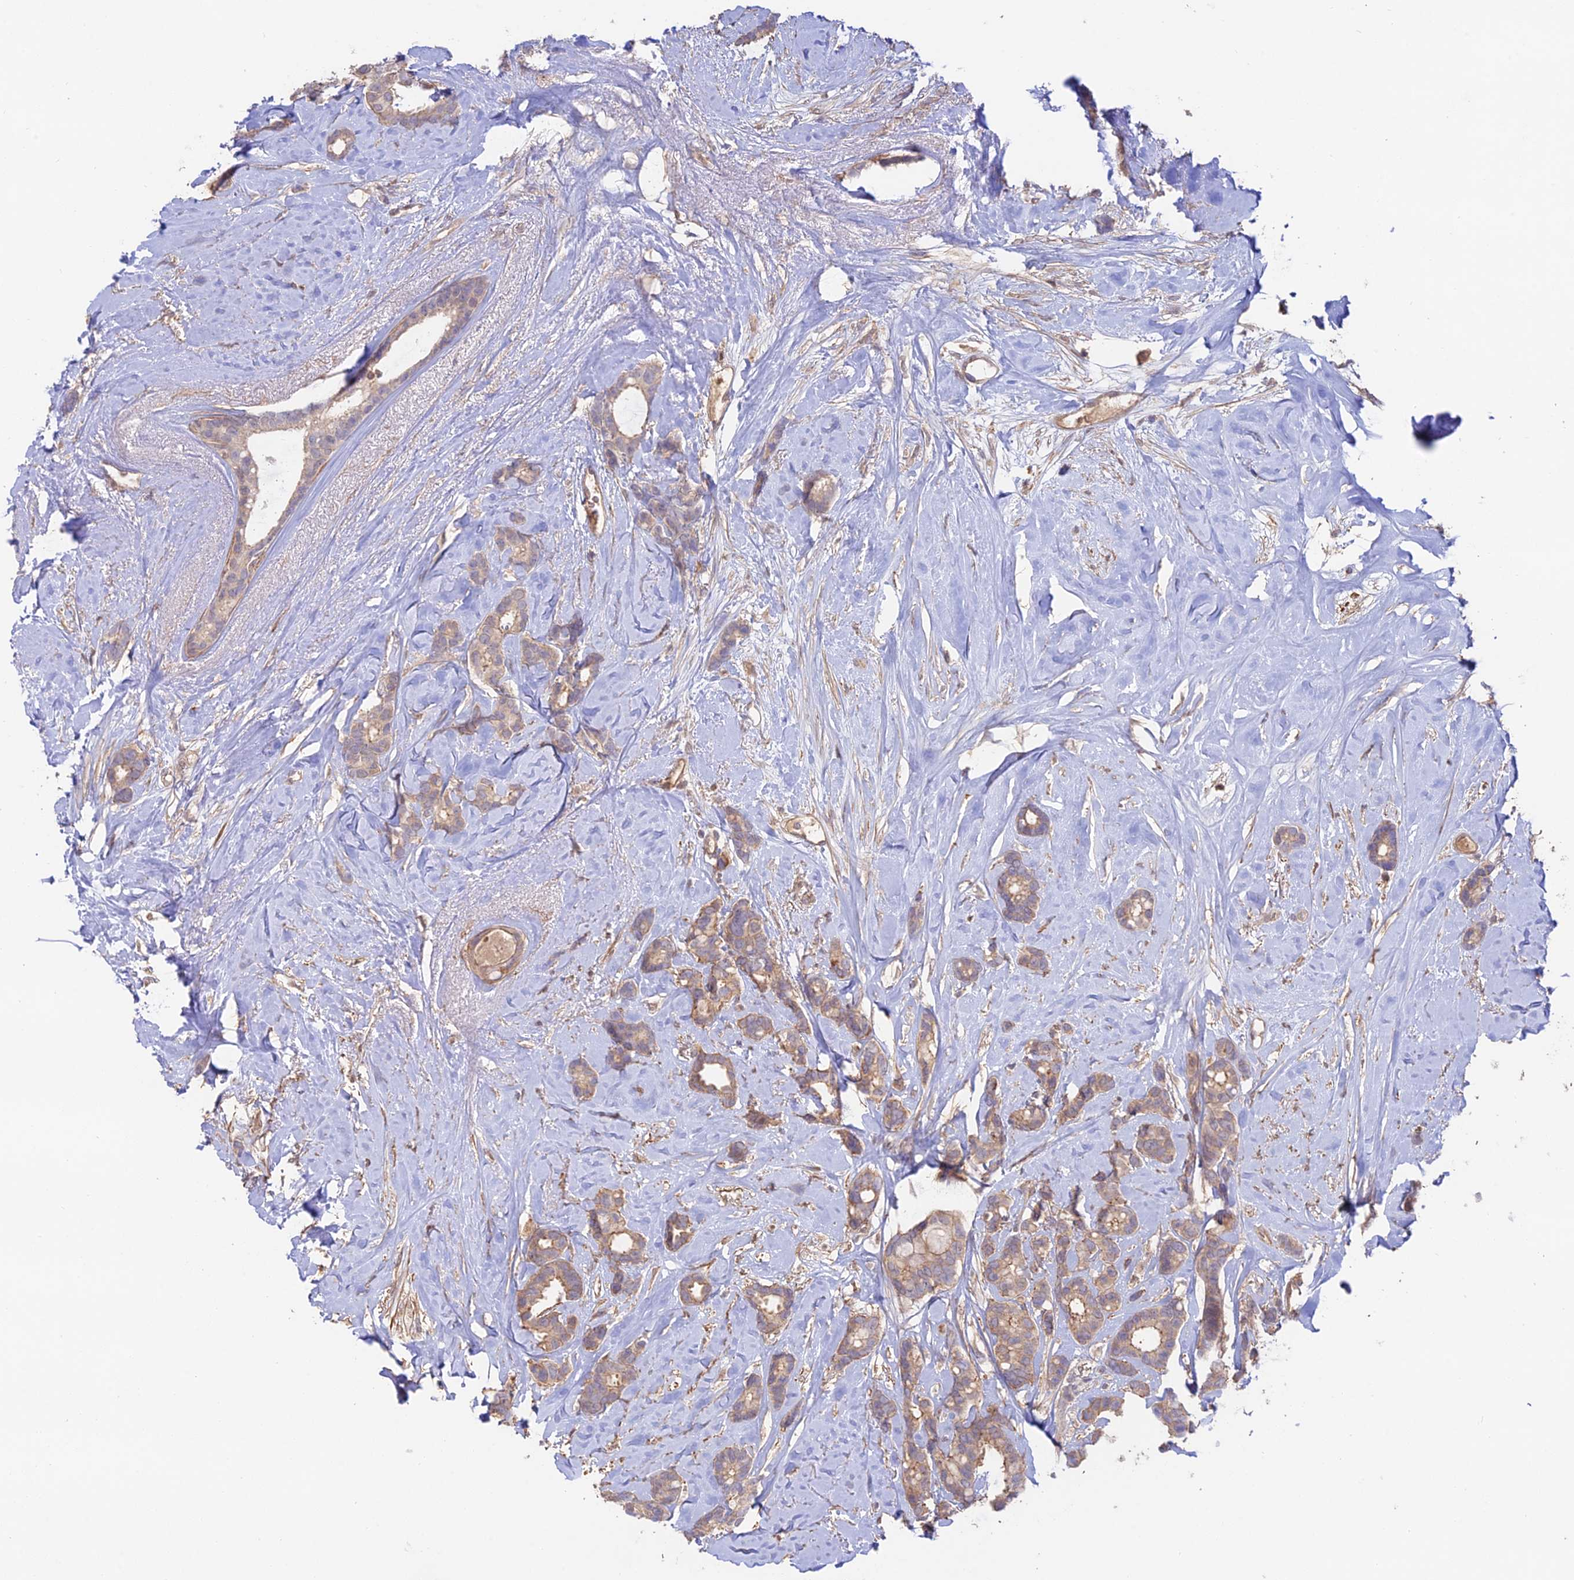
{"staining": {"intensity": "weak", "quantity": ">75%", "location": "cytoplasmic/membranous"}, "tissue": "breast cancer", "cell_type": "Tumor cells", "image_type": "cancer", "snomed": [{"axis": "morphology", "description": "Duct carcinoma"}, {"axis": "topography", "description": "Breast"}], "caption": "High-magnification brightfield microscopy of breast invasive ductal carcinoma stained with DAB (3,3'-diaminobenzidine) (brown) and counterstained with hematoxylin (blue). tumor cells exhibit weak cytoplasmic/membranous expression is seen in approximately>75% of cells.", "gene": "CLCF1", "patient": {"sex": "female", "age": 87}}